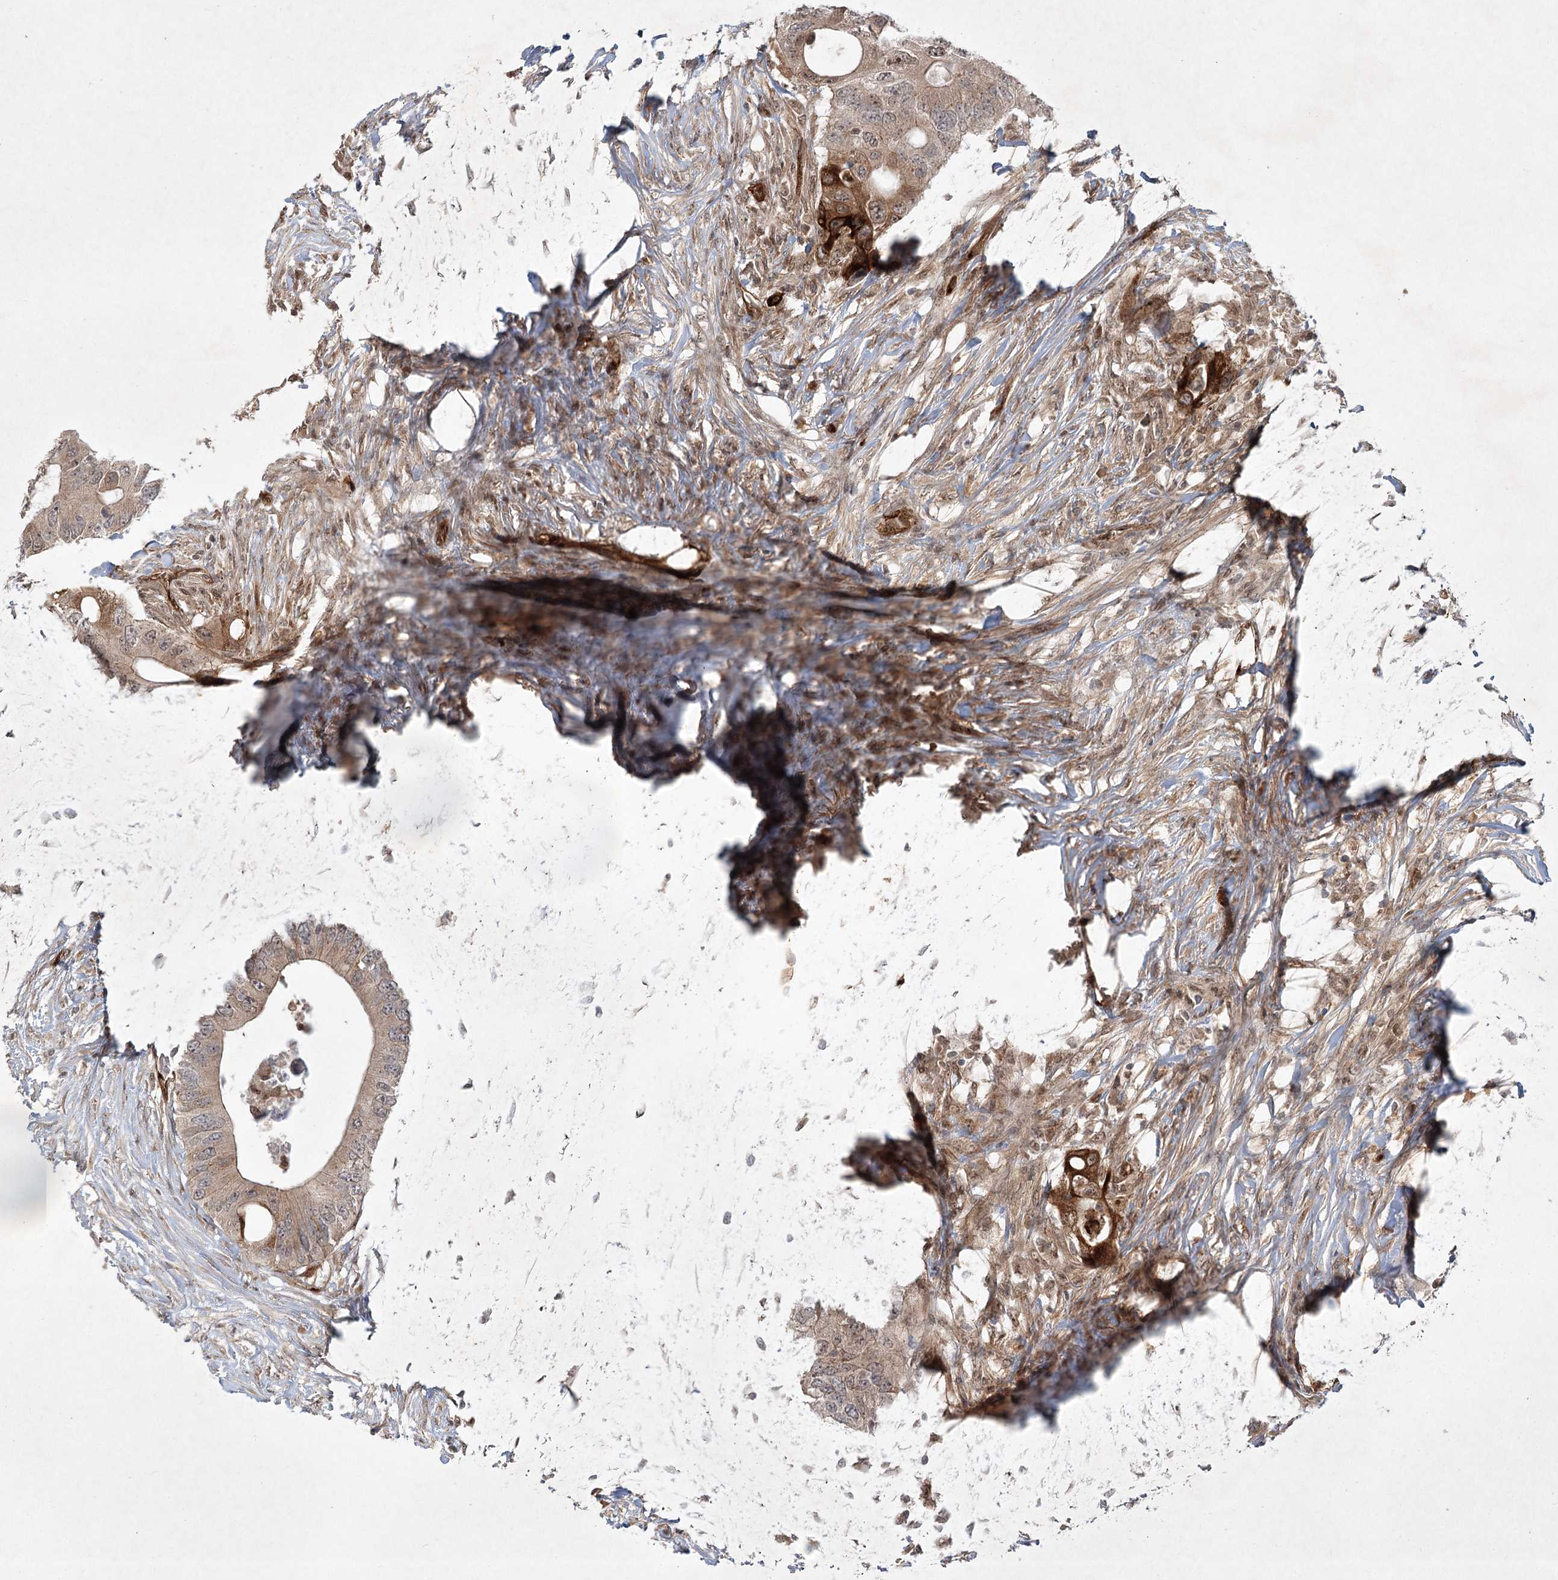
{"staining": {"intensity": "strong", "quantity": "<25%", "location": "cytoplasmic/membranous,nuclear"}, "tissue": "colorectal cancer", "cell_type": "Tumor cells", "image_type": "cancer", "snomed": [{"axis": "morphology", "description": "Adenocarcinoma, NOS"}, {"axis": "topography", "description": "Colon"}], "caption": "Immunohistochemistry (IHC) photomicrograph of neoplastic tissue: colorectal cancer (adenocarcinoma) stained using immunohistochemistry (IHC) exhibits medium levels of strong protein expression localized specifically in the cytoplasmic/membranous and nuclear of tumor cells, appearing as a cytoplasmic/membranous and nuclear brown color.", "gene": "ARHGAP31", "patient": {"sex": "male", "age": 71}}